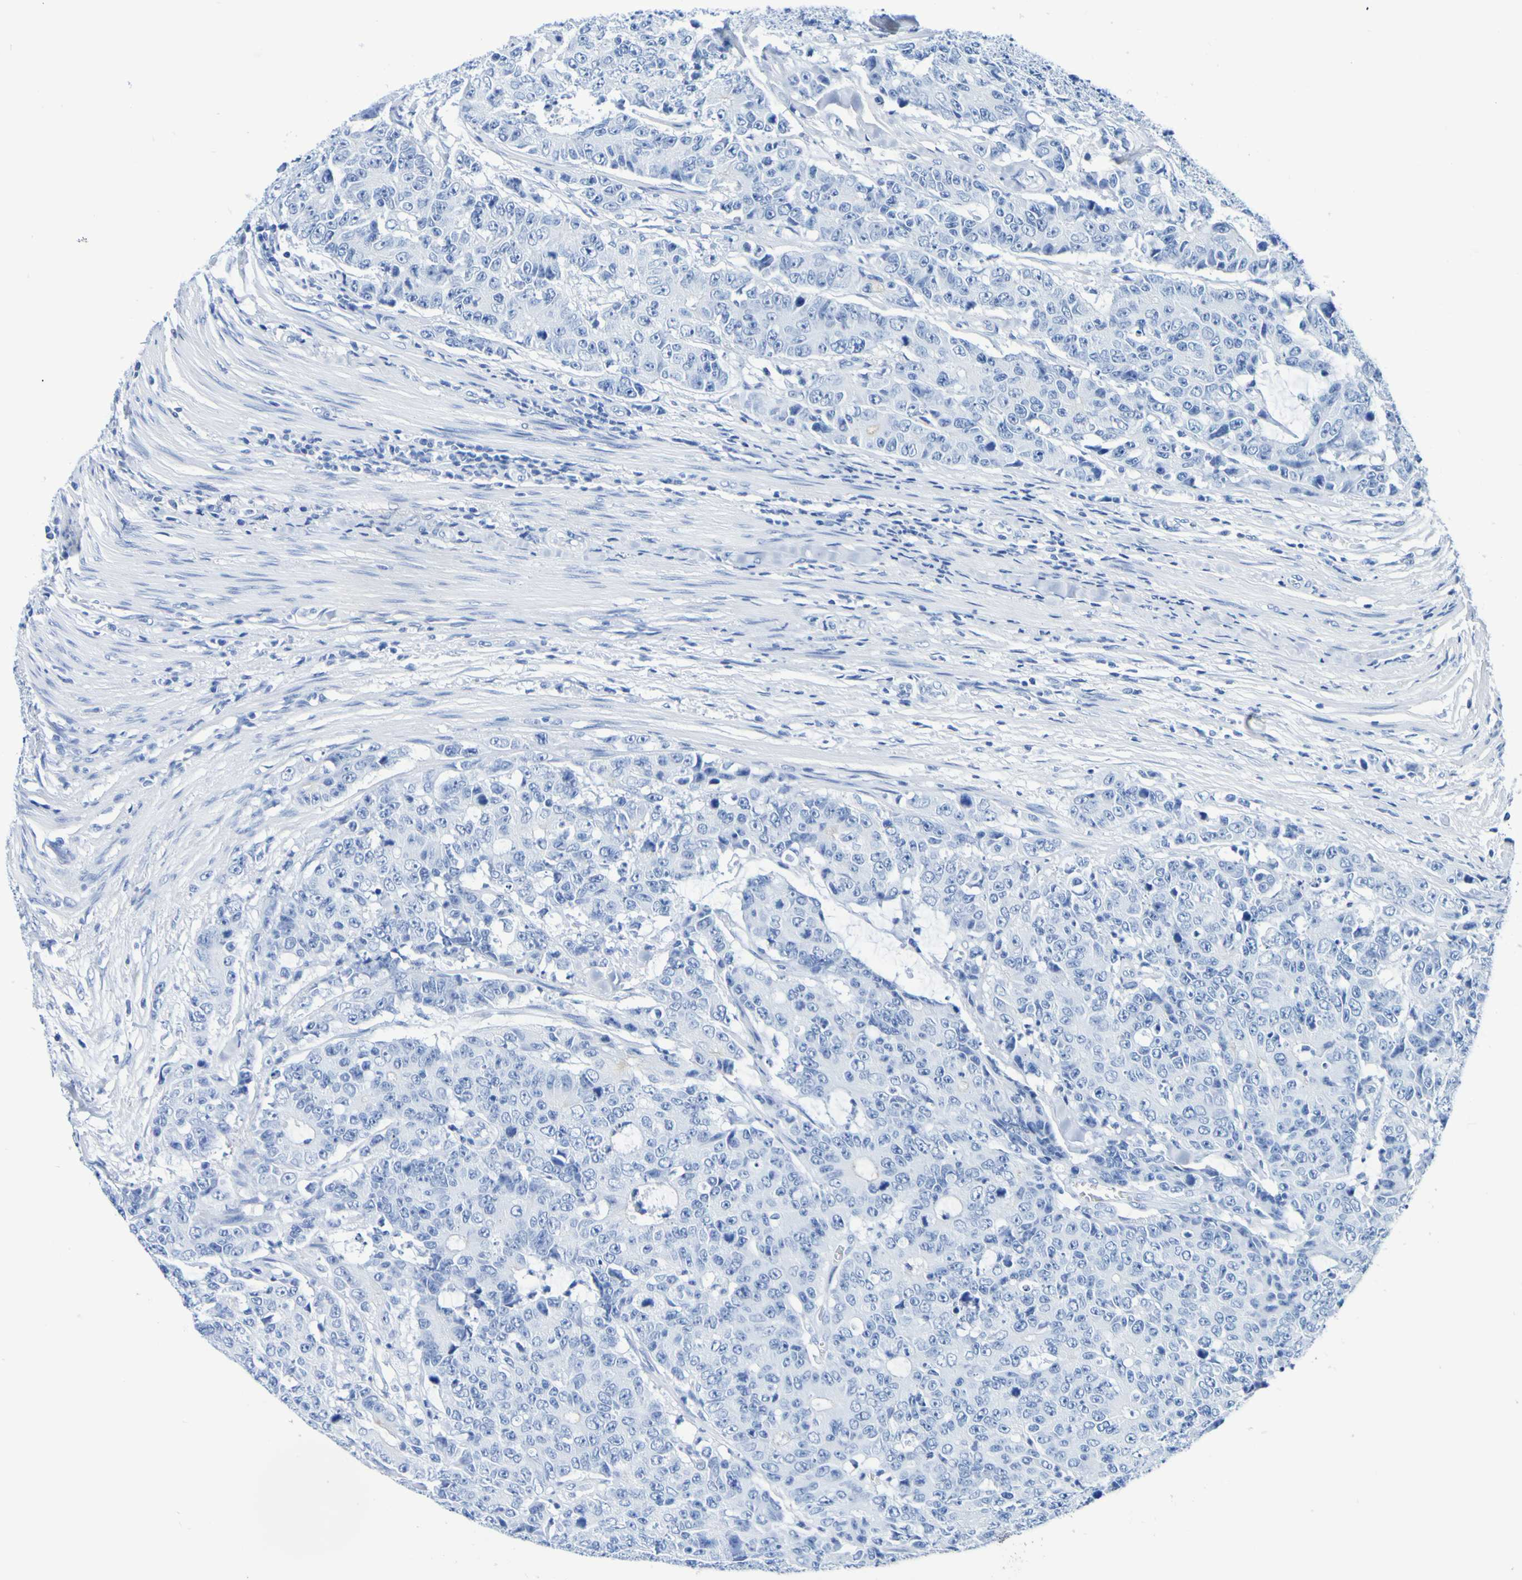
{"staining": {"intensity": "negative", "quantity": "none", "location": "none"}, "tissue": "colorectal cancer", "cell_type": "Tumor cells", "image_type": "cancer", "snomed": [{"axis": "morphology", "description": "Adenocarcinoma, NOS"}, {"axis": "topography", "description": "Colon"}], "caption": "High power microscopy photomicrograph of an immunohistochemistry (IHC) micrograph of colorectal cancer (adenocarcinoma), revealing no significant expression in tumor cells.", "gene": "DPEP1", "patient": {"sex": "female", "age": 86}}